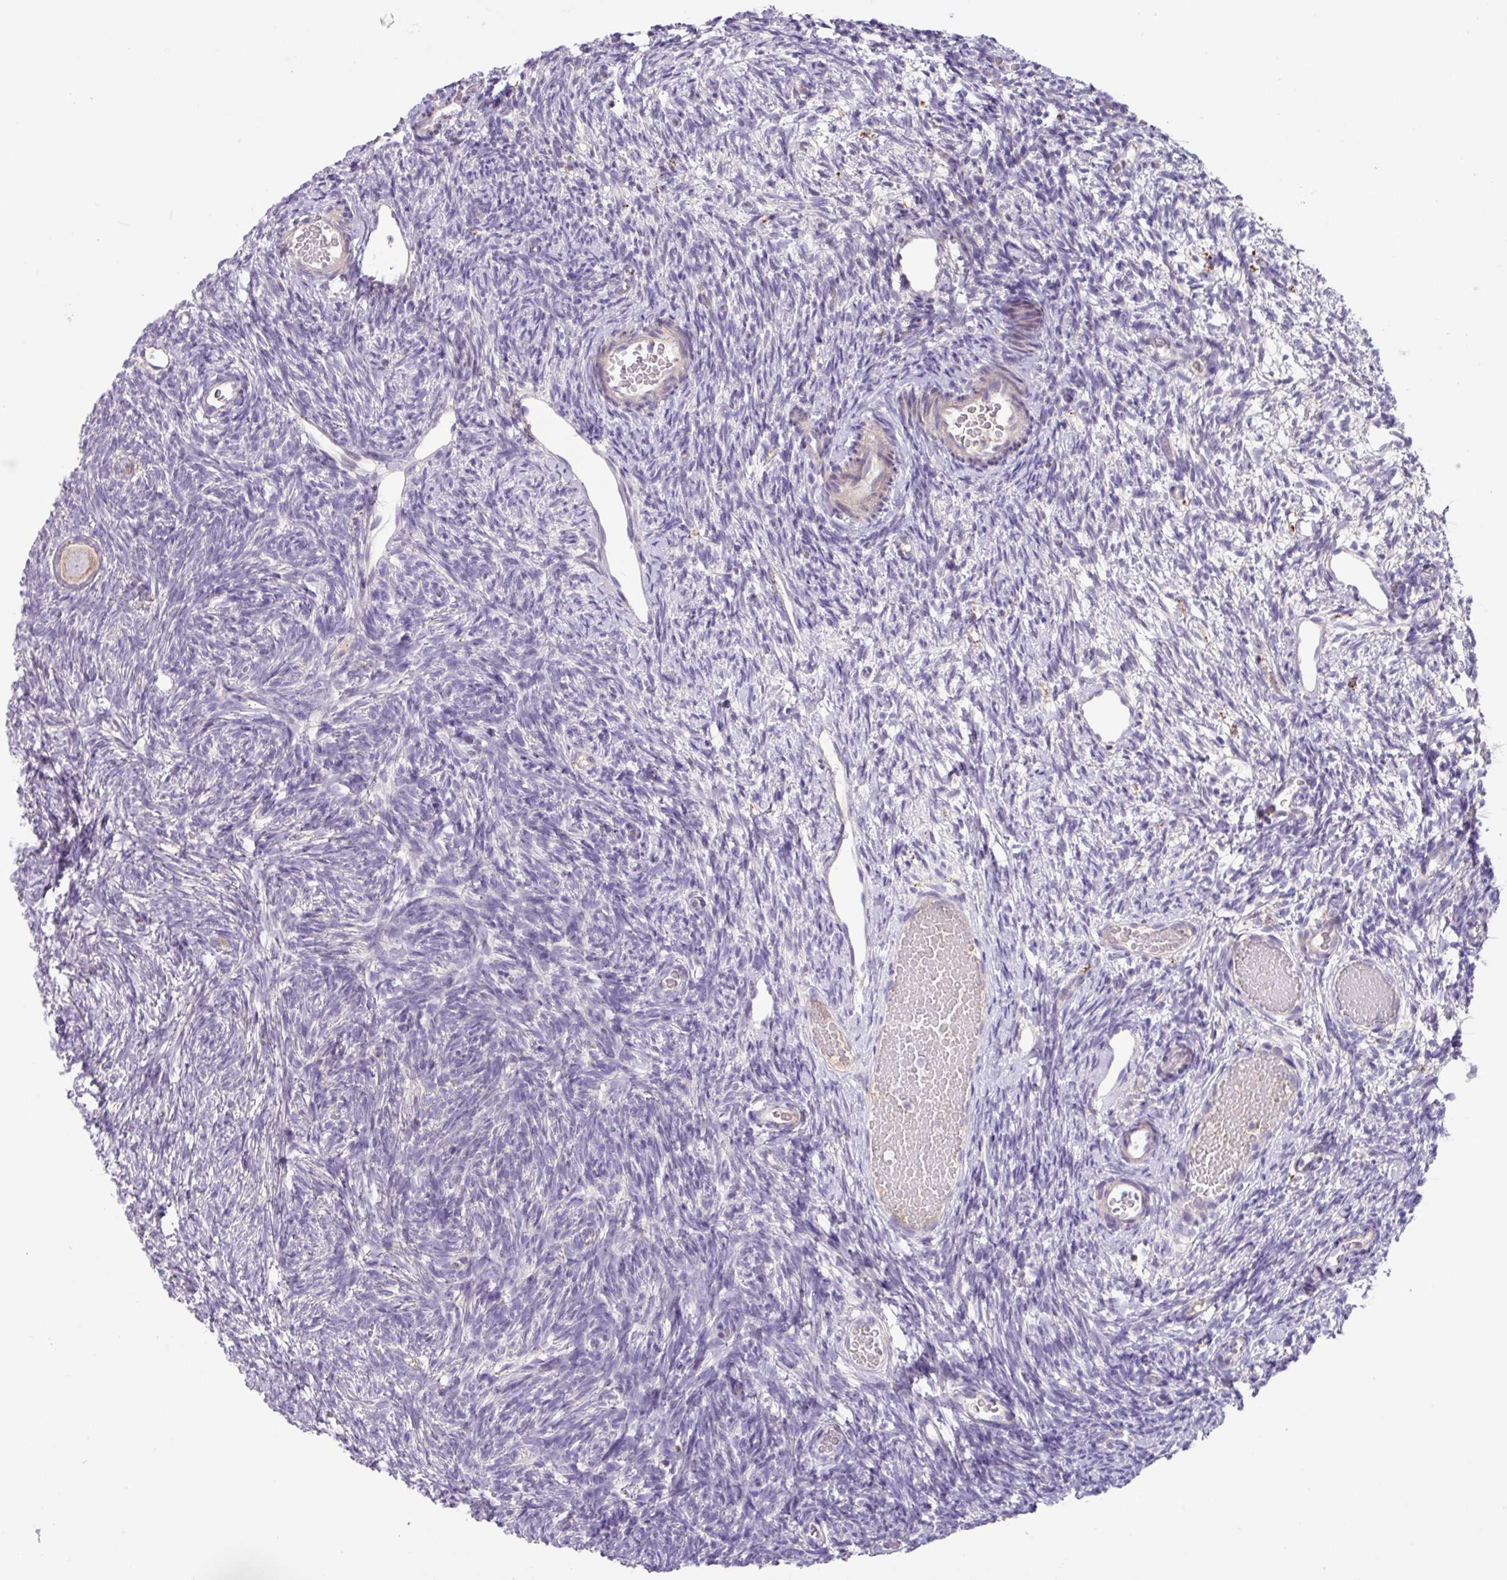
{"staining": {"intensity": "weak", "quantity": ">75%", "location": "cytoplasmic/membranous"}, "tissue": "ovary", "cell_type": "Follicle cells", "image_type": "normal", "snomed": [{"axis": "morphology", "description": "Normal tissue, NOS"}, {"axis": "topography", "description": "Ovary"}], "caption": "This micrograph displays immunohistochemistry staining of unremarkable human ovary, with low weak cytoplasmic/membranous positivity in approximately >75% of follicle cells.", "gene": "IQCJ", "patient": {"sex": "female", "age": 39}}